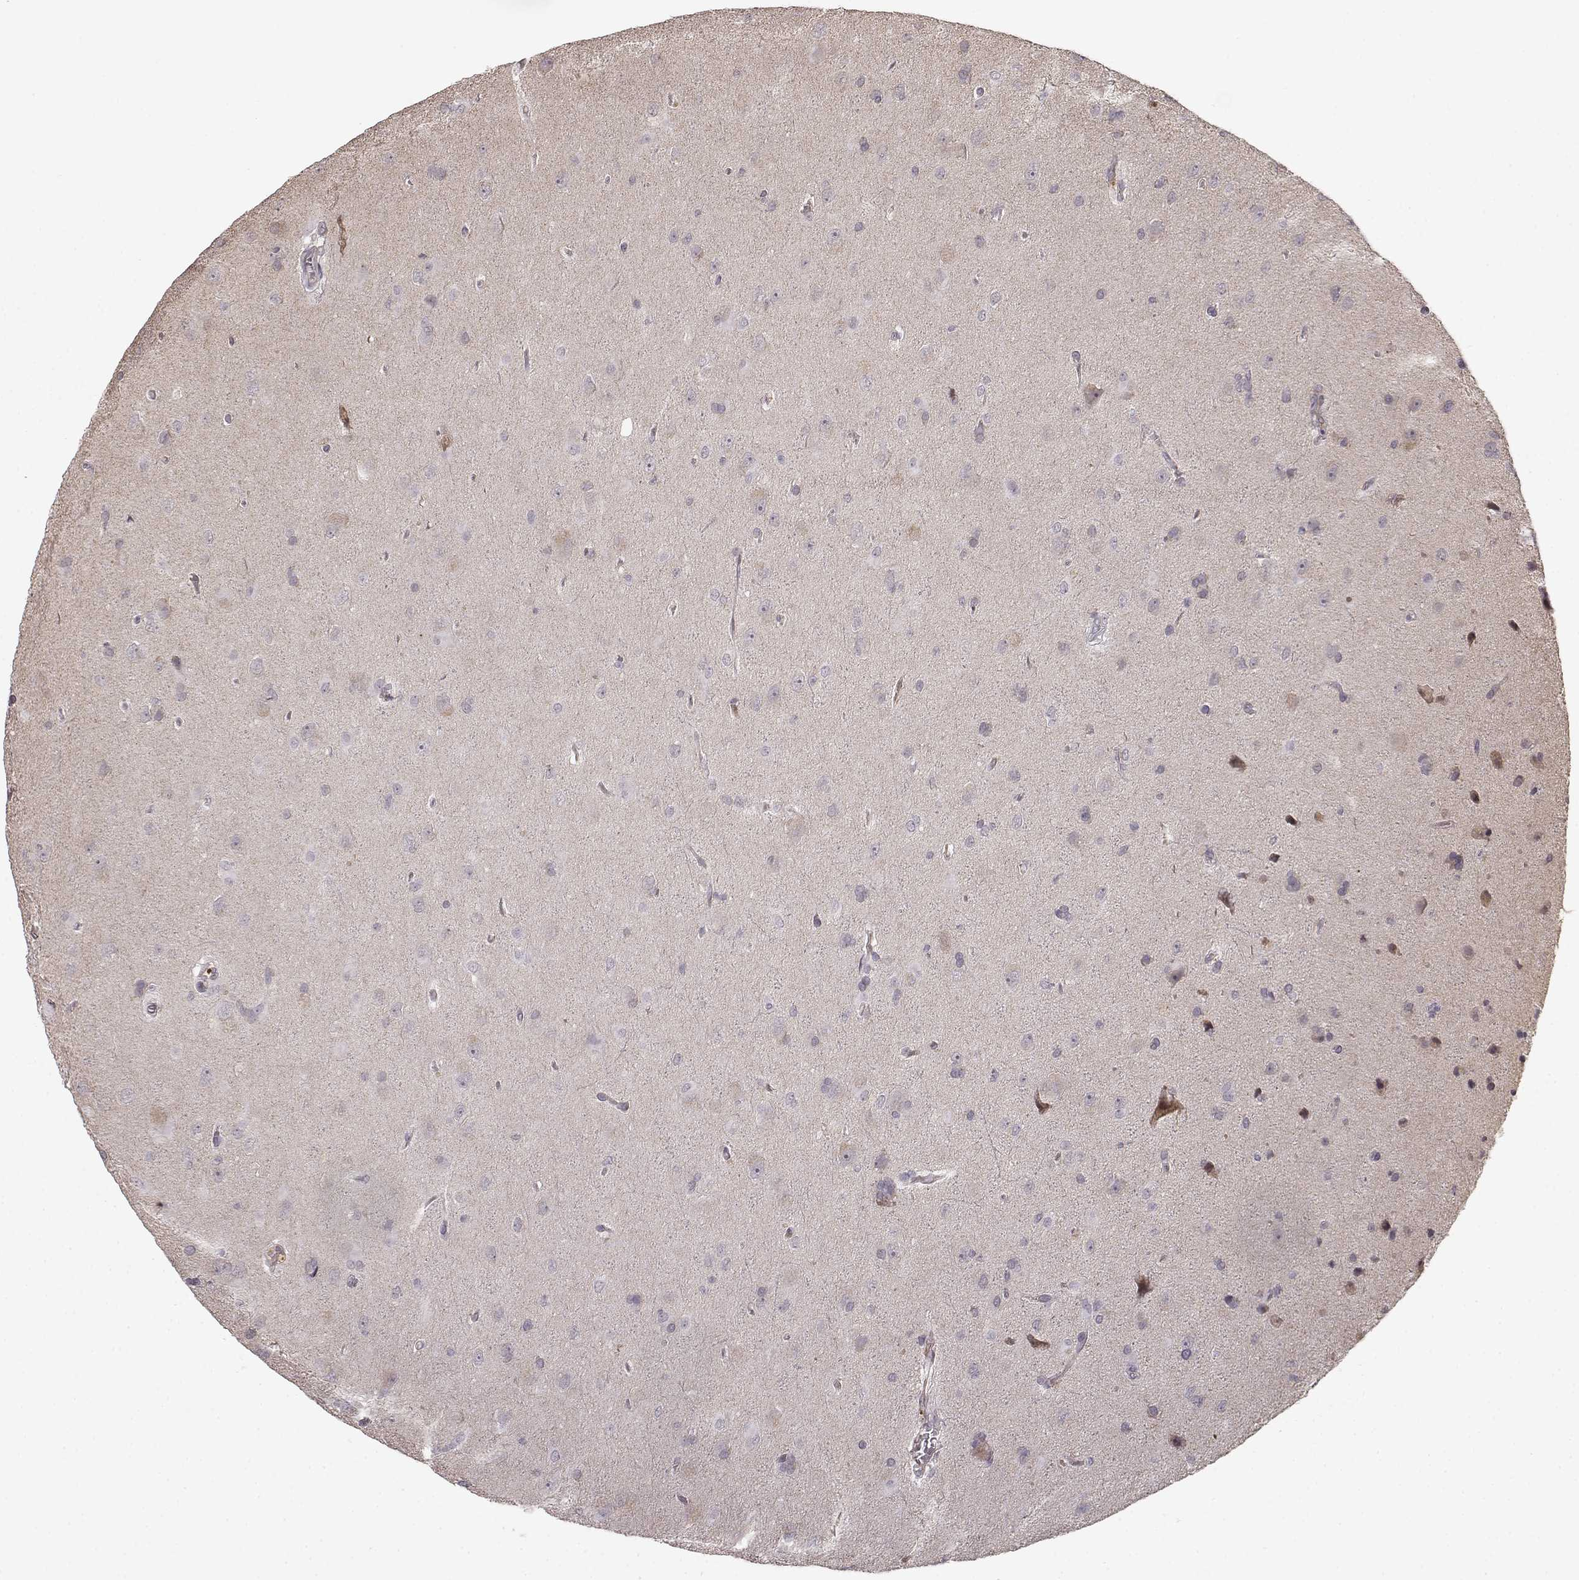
{"staining": {"intensity": "negative", "quantity": "none", "location": "none"}, "tissue": "glioma", "cell_type": "Tumor cells", "image_type": "cancer", "snomed": [{"axis": "morphology", "description": "Glioma, malignant, Low grade"}, {"axis": "topography", "description": "Brain"}], "caption": "The immunohistochemistry image has no significant staining in tumor cells of glioma tissue.", "gene": "BACH2", "patient": {"sex": "male", "age": 58}}